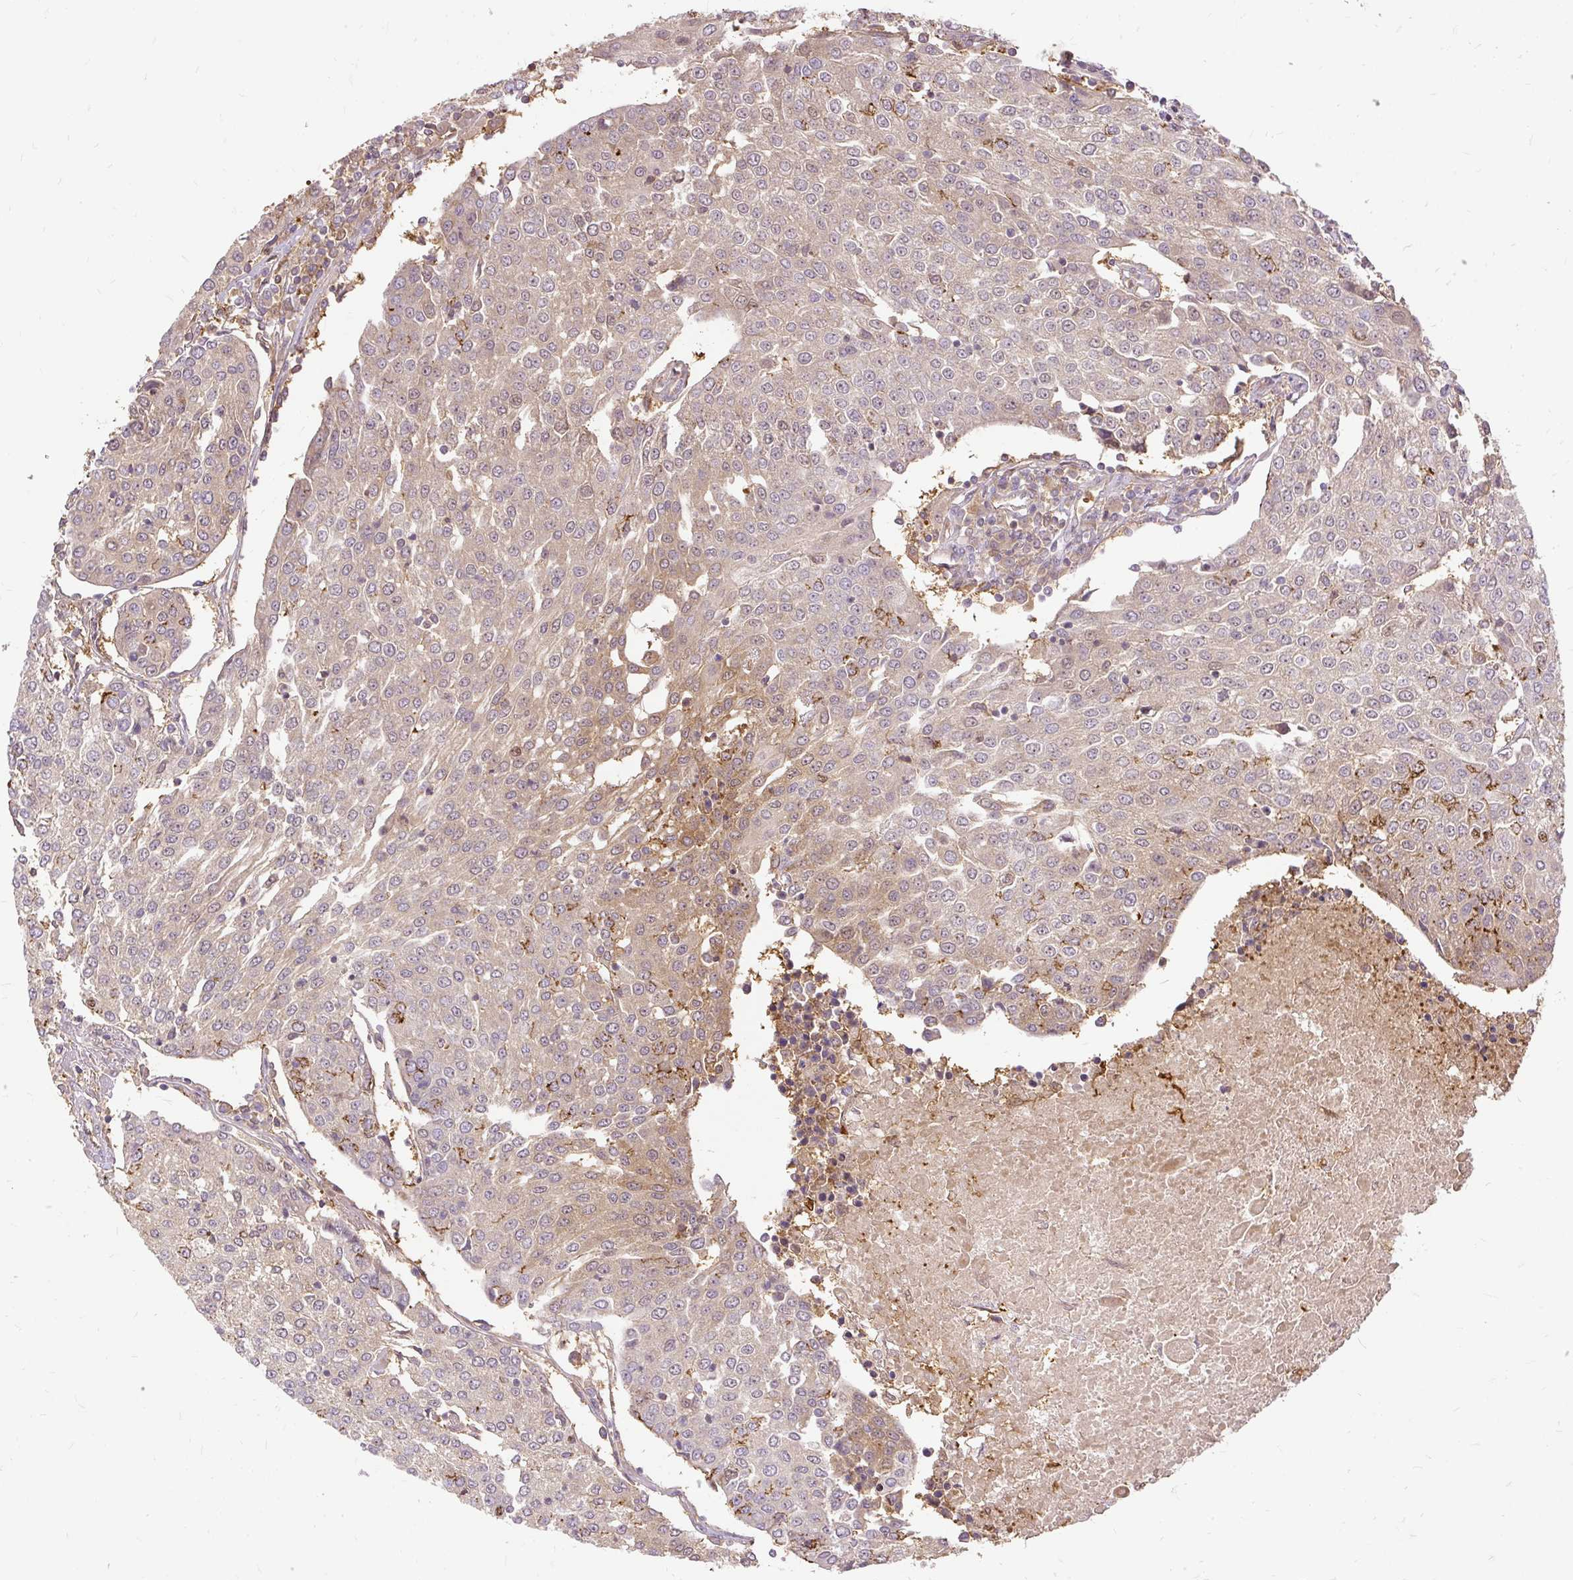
{"staining": {"intensity": "moderate", "quantity": "25%-75%", "location": "cytoplasmic/membranous"}, "tissue": "urothelial cancer", "cell_type": "Tumor cells", "image_type": "cancer", "snomed": [{"axis": "morphology", "description": "Urothelial carcinoma, High grade"}, {"axis": "topography", "description": "Urinary bladder"}], "caption": "A high-resolution histopathology image shows IHC staining of high-grade urothelial carcinoma, which demonstrates moderate cytoplasmic/membranous staining in about 25%-75% of tumor cells.", "gene": "AP5S1", "patient": {"sex": "female", "age": 85}}